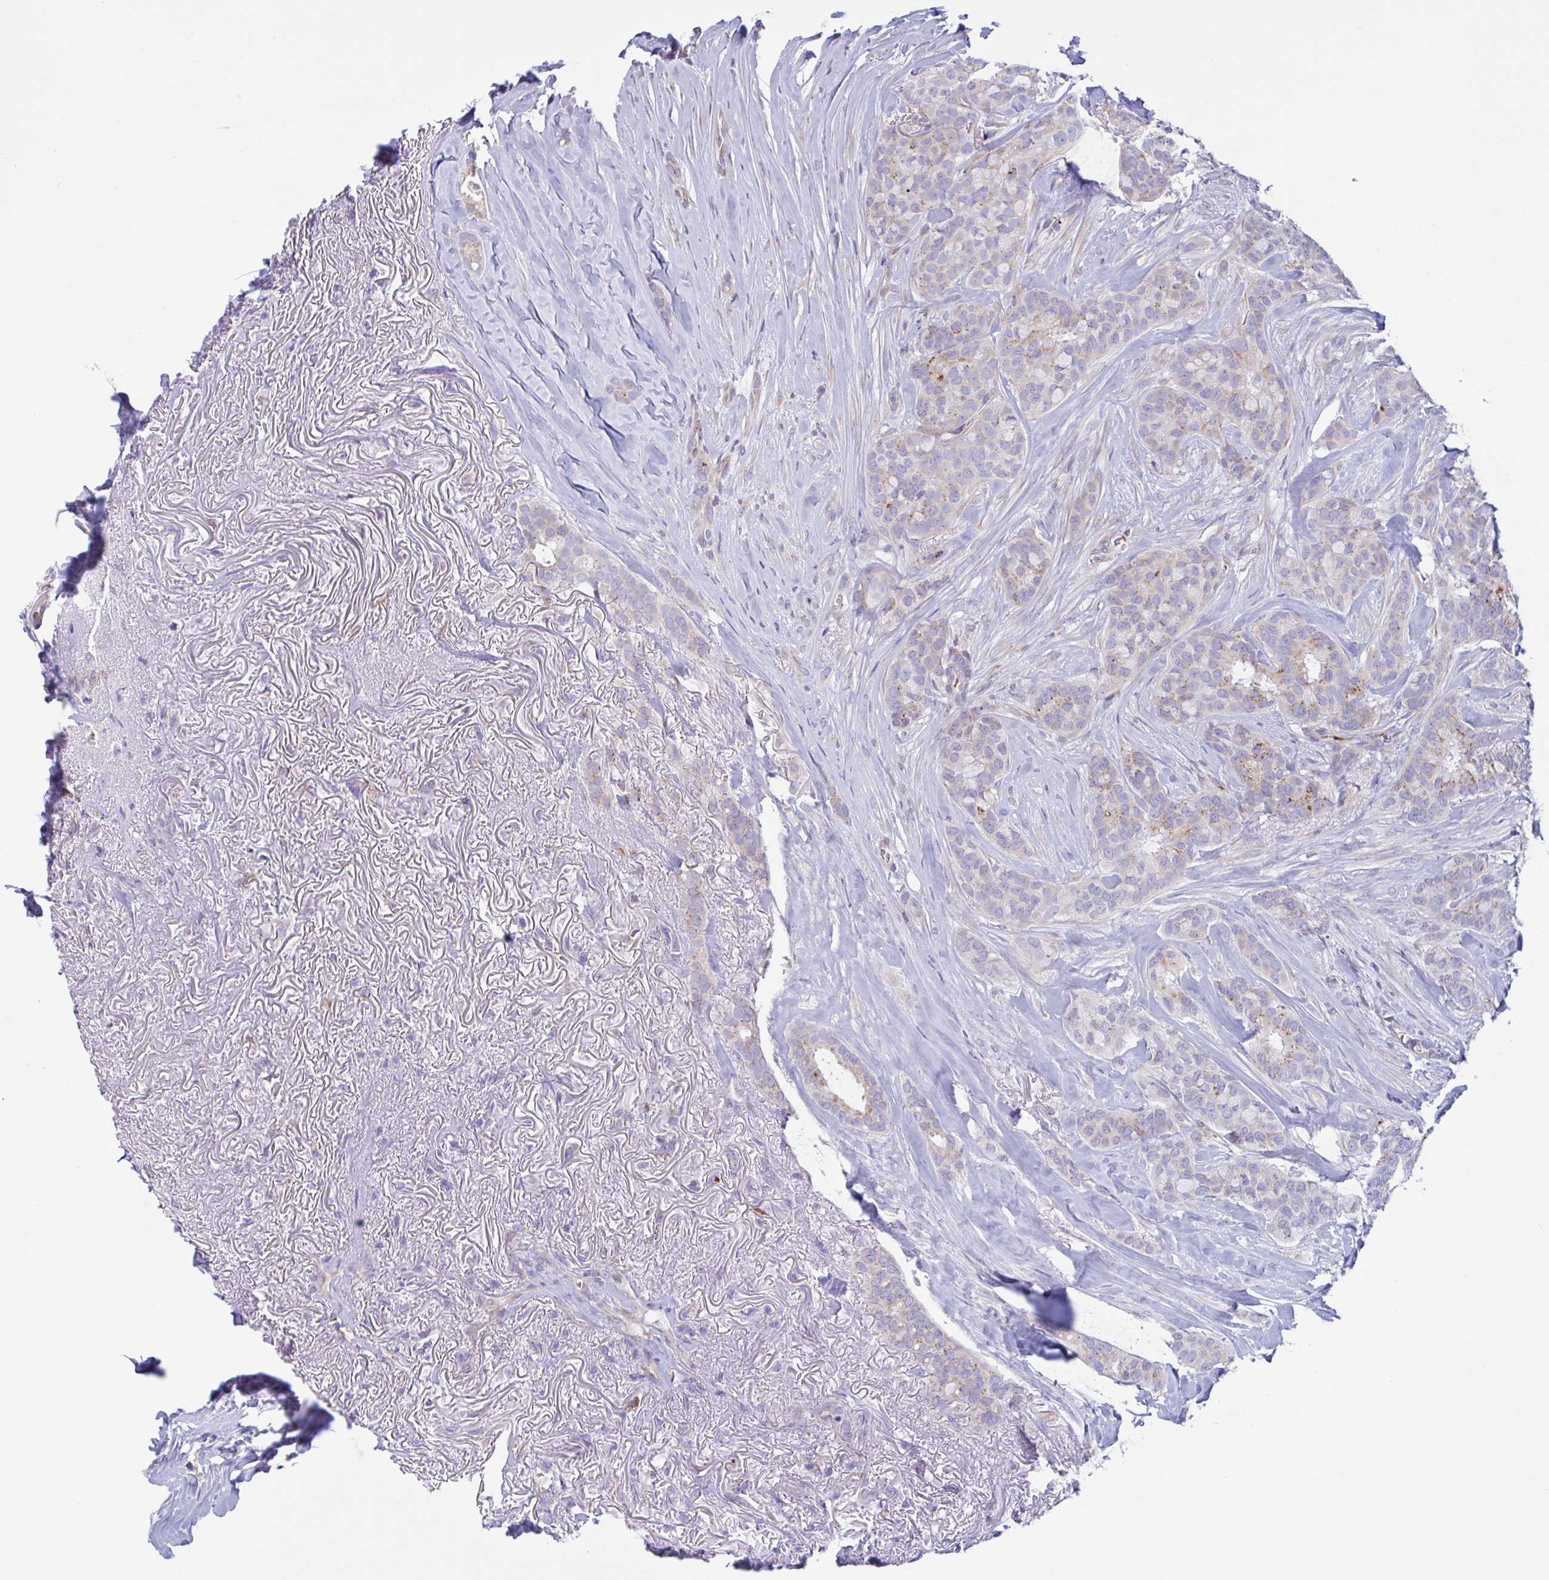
{"staining": {"intensity": "moderate", "quantity": "<25%", "location": "cytoplasmic/membranous"}, "tissue": "breast cancer", "cell_type": "Tumor cells", "image_type": "cancer", "snomed": [{"axis": "morphology", "description": "Duct carcinoma"}, {"axis": "topography", "description": "Breast"}], "caption": "The histopathology image demonstrates a brown stain indicating the presence of a protein in the cytoplasmic/membranous of tumor cells in intraductal carcinoma (breast).", "gene": "RPL22L1", "patient": {"sex": "female", "age": 84}}